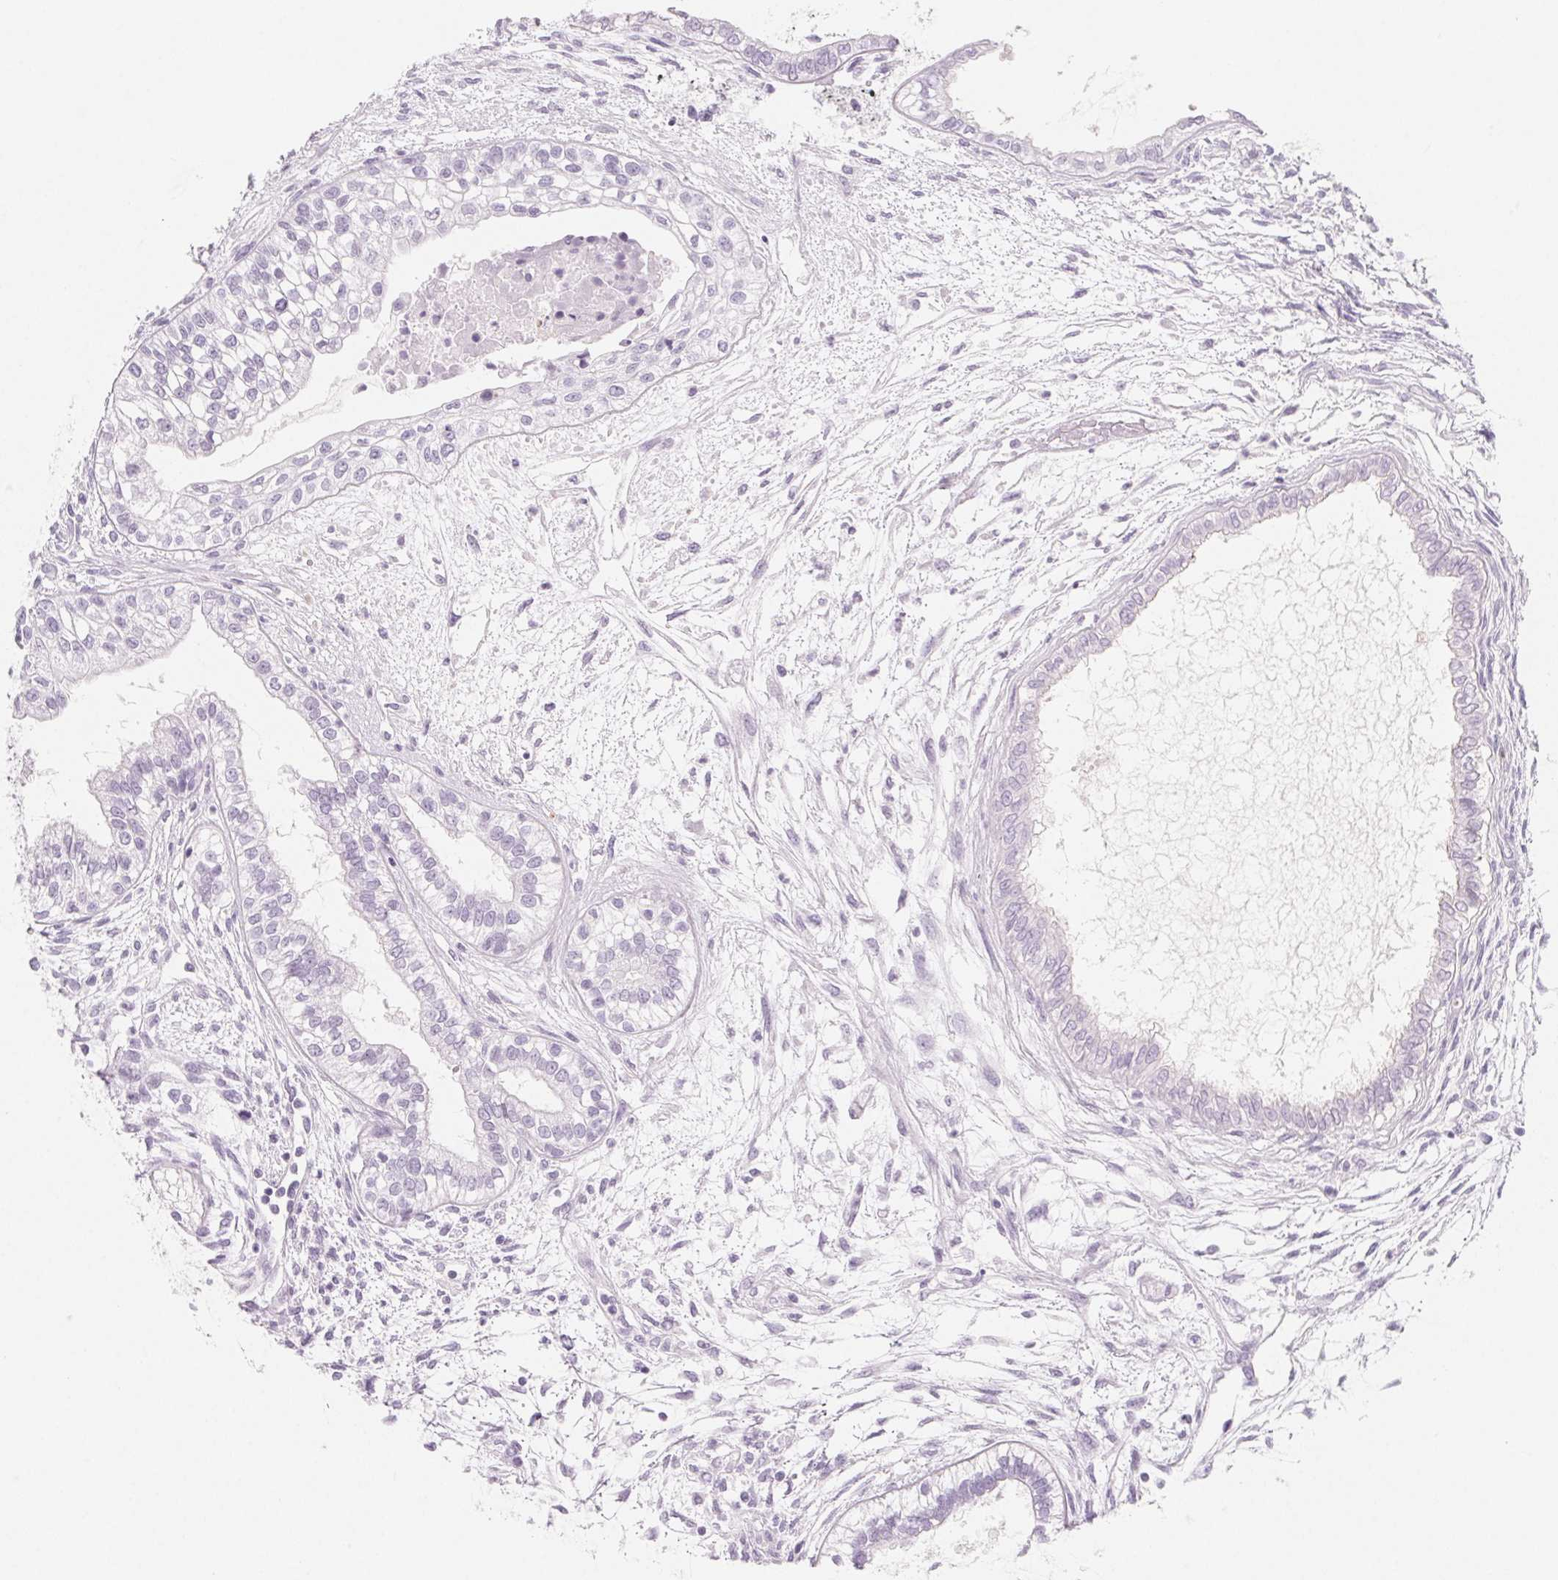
{"staining": {"intensity": "negative", "quantity": "none", "location": "none"}, "tissue": "testis cancer", "cell_type": "Tumor cells", "image_type": "cancer", "snomed": [{"axis": "morphology", "description": "Carcinoma, Embryonal, NOS"}, {"axis": "topography", "description": "Testis"}], "caption": "This is a photomicrograph of immunohistochemistry staining of embryonal carcinoma (testis), which shows no expression in tumor cells.", "gene": "SH3GL2", "patient": {"sex": "male", "age": 37}}